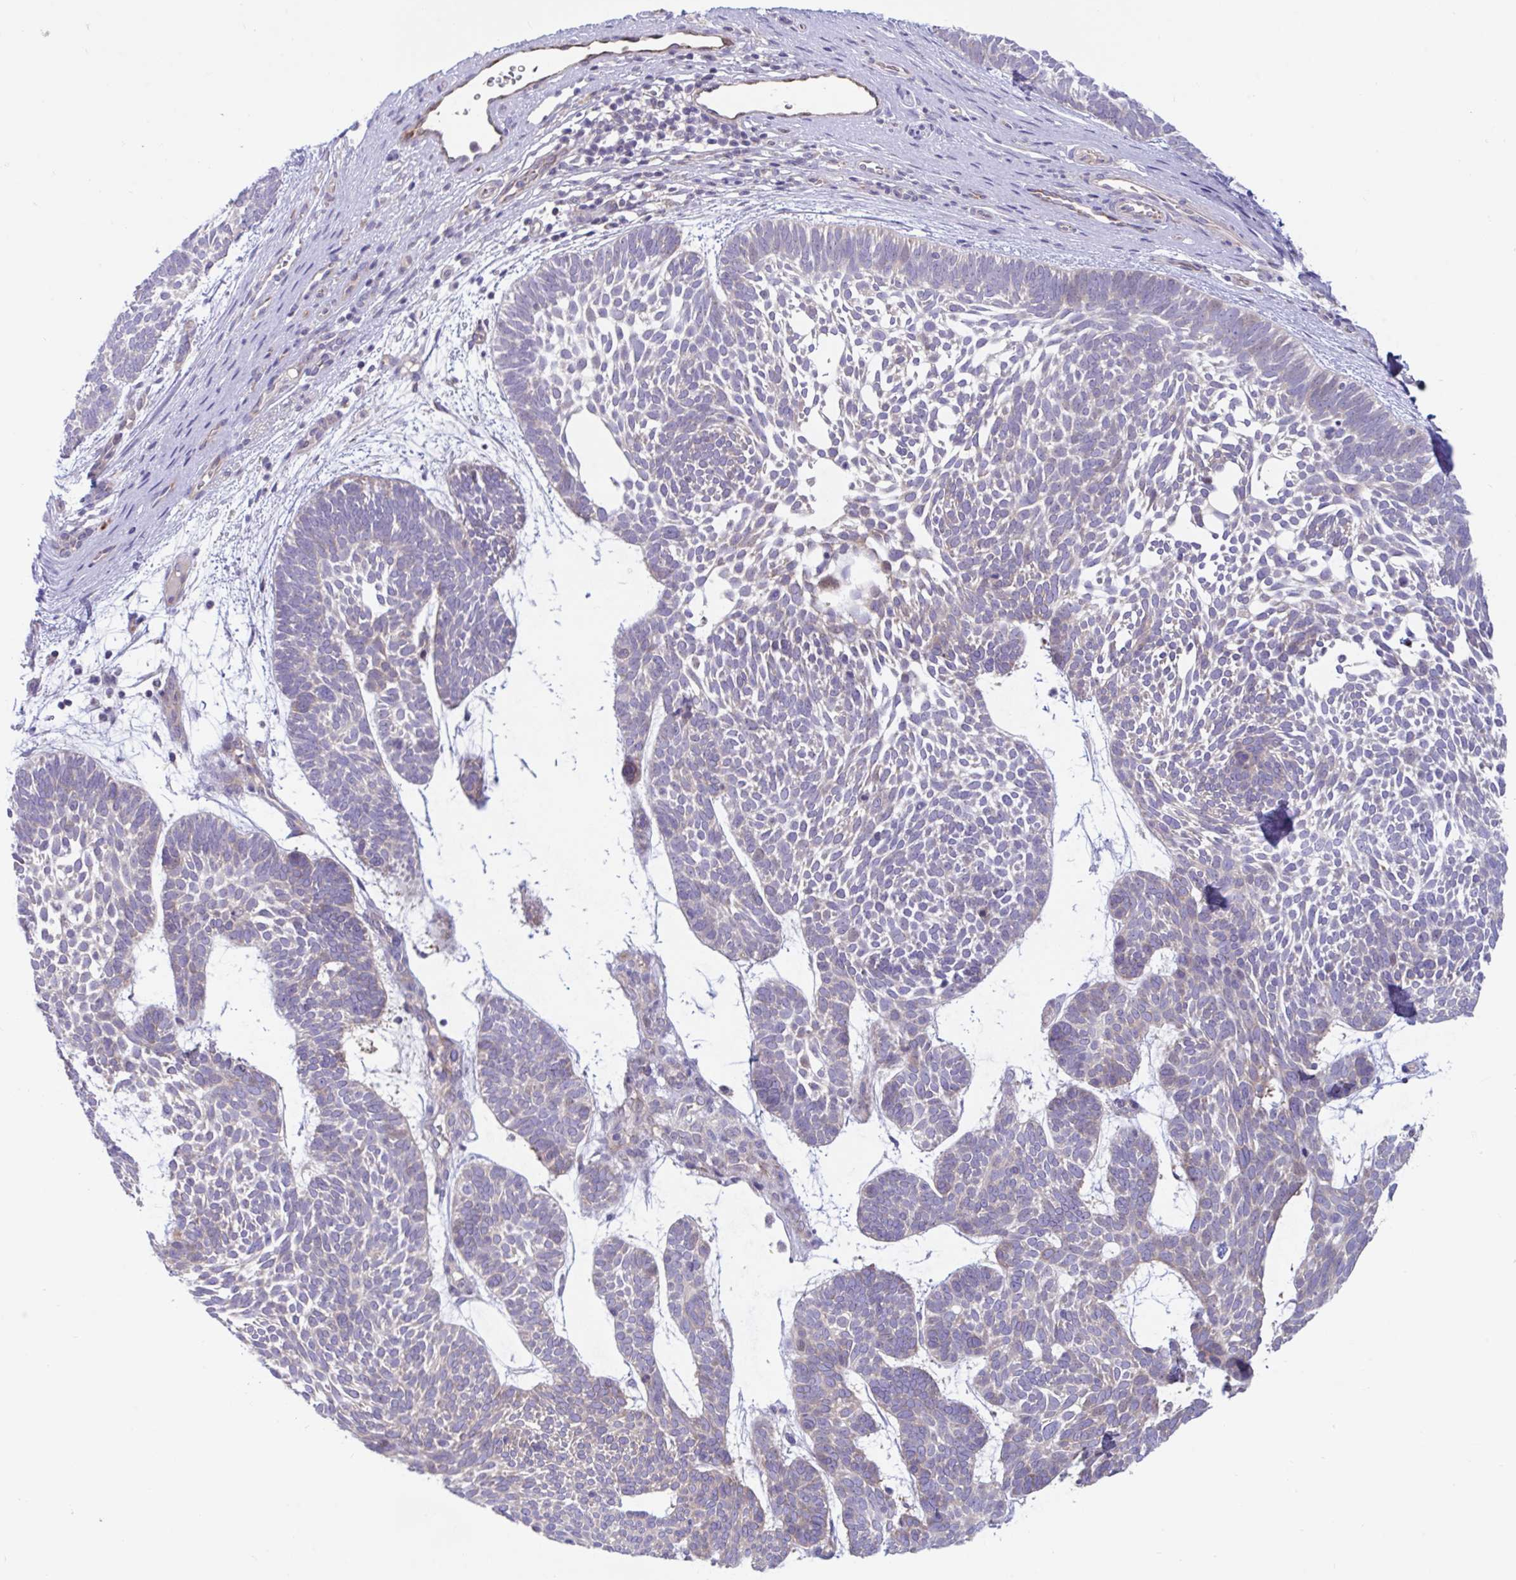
{"staining": {"intensity": "negative", "quantity": "none", "location": "none"}, "tissue": "skin cancer", "cell_type": "Tumor cells", "image_type": "cancer", "snomed": [{"axis": "morphology", "description": "Basal cell carcinoma"}, {"axis": "topography", "description": "Skin"}, {"axis": "topography", "description": "Skin of face"}], "caption": "Immunohistochemistry (IHC) of basal cell carcinoma (skin) shows no positivity in tumor cells.", "gene": "IL37", "patient": {"sex": "male", "age": 83}}